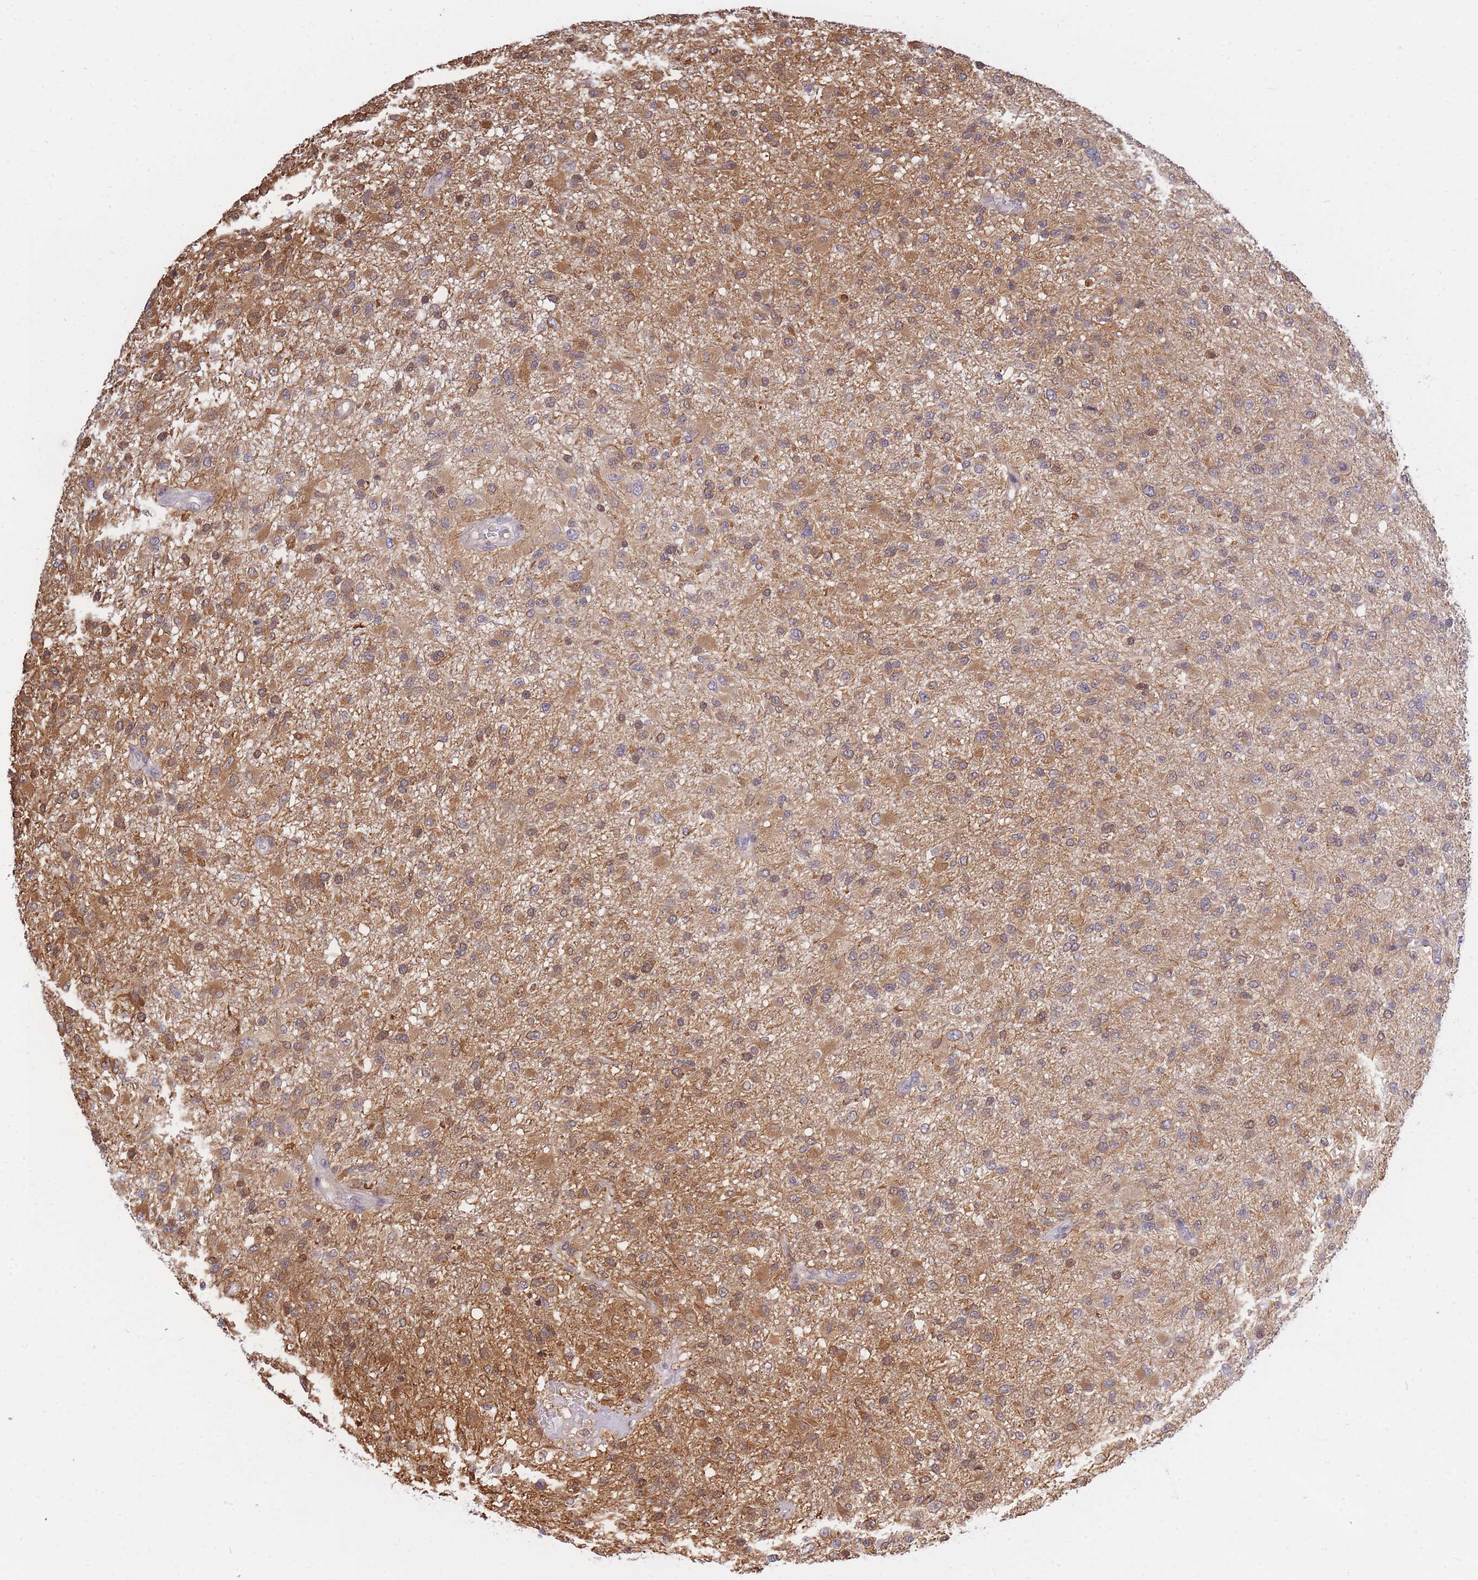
{"staining": {"intensity": "moderate", "quantity": "25%-75%", "location": "cytoplasmic/membranous,nuclear"}, "tissue": "glioma", "cell_type": "Tumor cells", "image_type": "cancer", "snomed": [{"axis": "morphology", "description": "Glioma, malignant, High grade"}, {"axis": "topography", "description": "Brain"}], "caption": "Immunohistochemistry (IHC) histopathology image of human malignant glioma (high-grade) stained for a protein (brown), which reveals medium levels of moderate cytoplasmic/membranous and nuclear positivity in approximately 25%-75% of tumor cells.", "gene": "CRACD", "patient": {"sex": "female", "age": 74}}